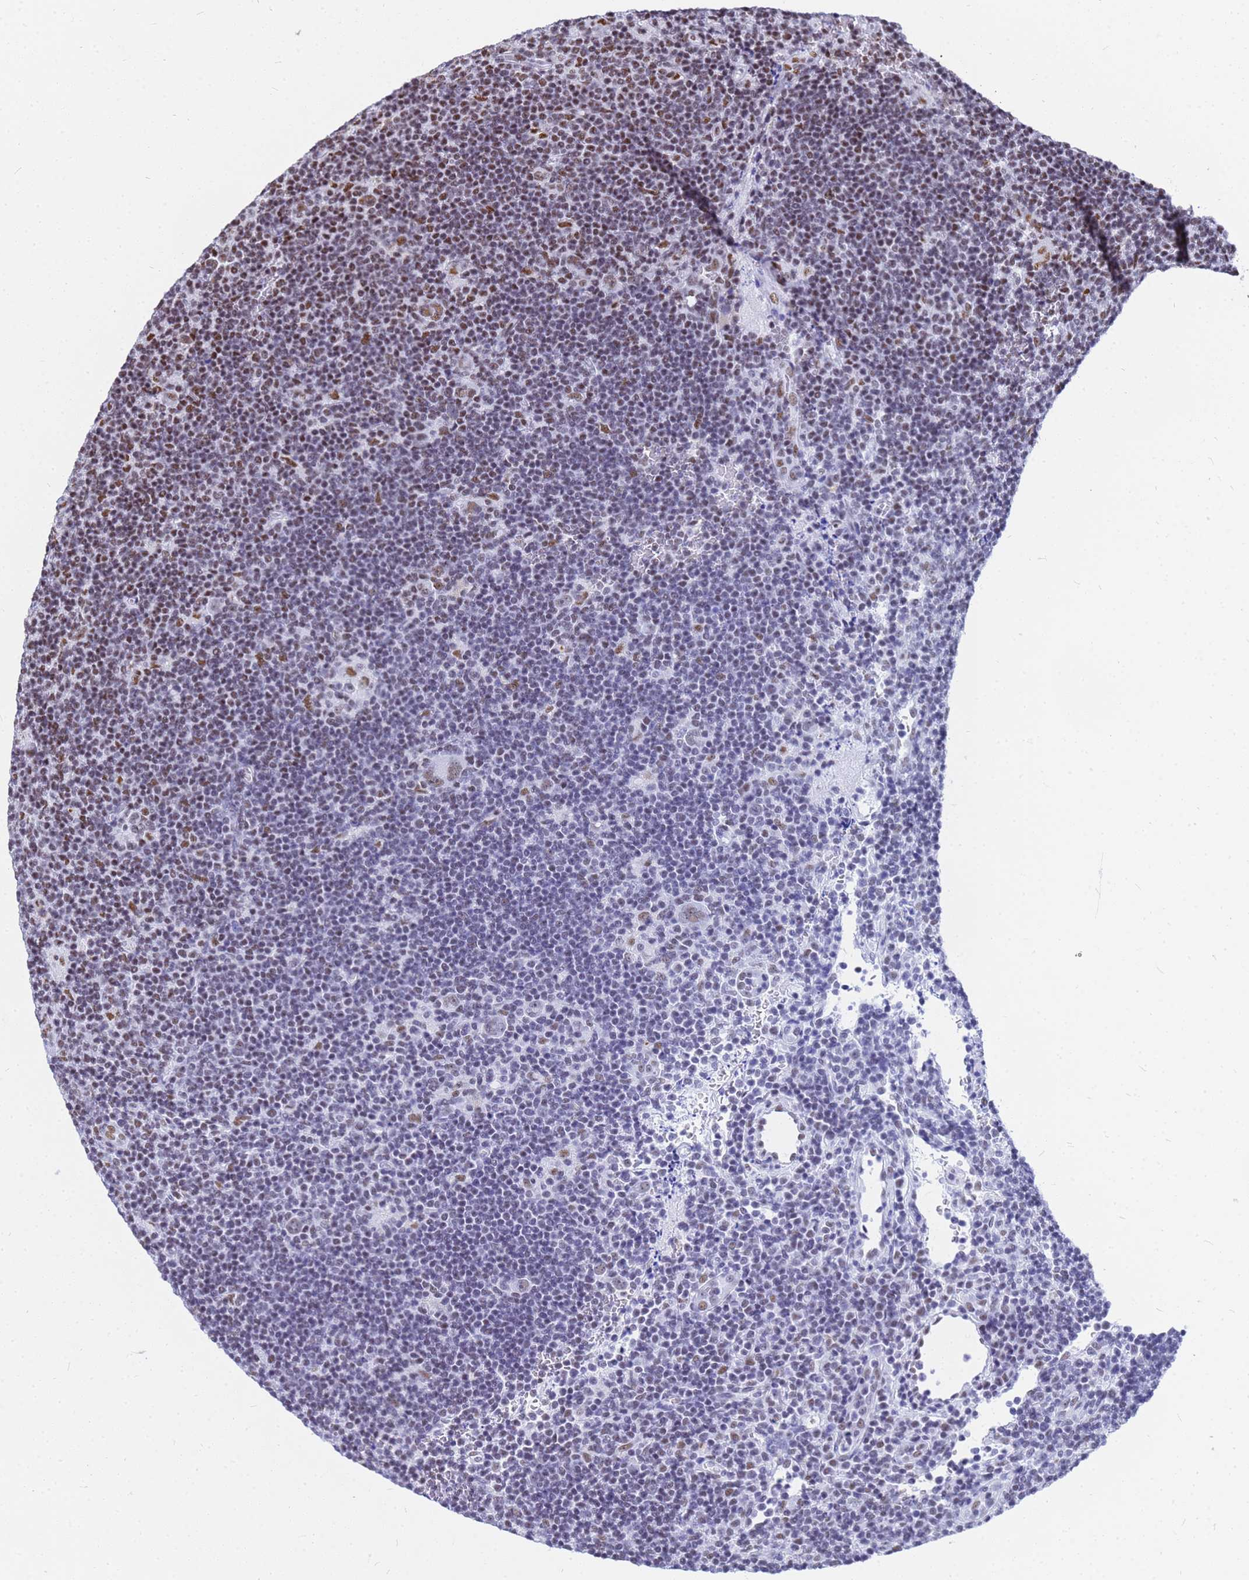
{"staining": {"intensity": "moderate", "quantity": ">75%", "location": "nuclear"}, "tissue": "lymphoma", "cell_type": "Tumor cells", "image_type": "cancer", "snomed": [{"axis": "morphology", "description": "Hodgkin's disease, NOS"}, {"axis": "topography", "description": "Lymph node"}], "caption": "A high-resolution photomicrograph shows immunohistochemistry staining of Hodgkin's disease, which shows moderate nuclear staining in approximately >75% of tumor cells. The staining is performed using DAB (3,3'-diaminobenzidine) brown chromogen to label protein expression. The nuclei are counter-stained blue using hematoxylin.", "gene": "SART3", "patient": {"sex": "female", "age": 57}}